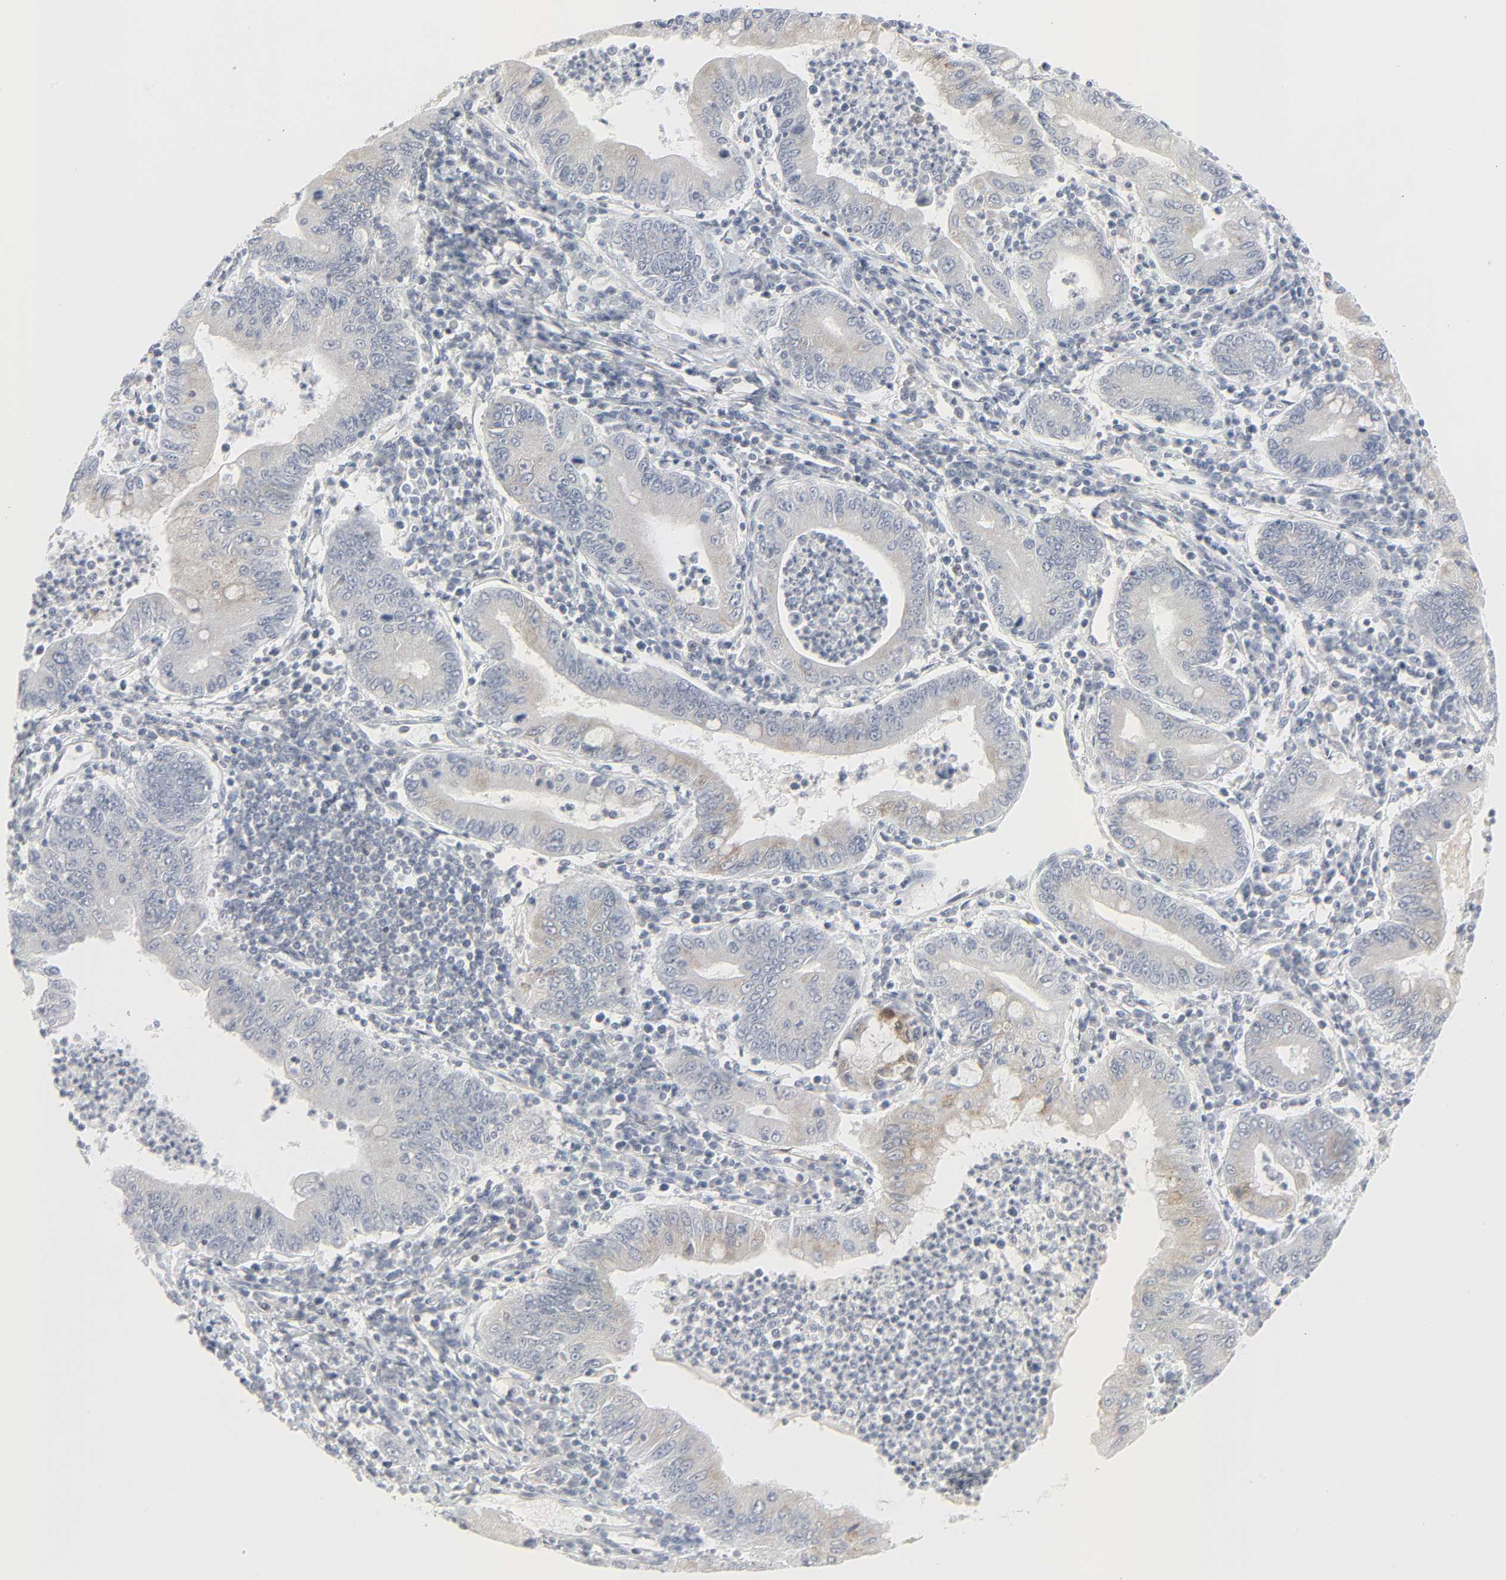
{"staining": {"intensity": "moderate", "quantity": "<25%", "location": "cytoplasmic/membranous"}, "tissue": "stomach cancer", "cell_type": "Tumor cells", "image_type": "cancer", "snomed": [{"axis": "morphology", "description": "Normal tissue, NOS"}, {"axis": "morphology", "description": "Adenocarcinoma, NOS"}, {"axis": "topography", "description": "Esophagus"}, {"axis": "topography", "description": "Stomach, upper"}, {"axis": "topography", "description": "Peripheral nerve tissue"}], "caption": "A high-resolution photomicrograph shows immunohistochemistry staining of adenocarcinoma (stomach), which exhibits moderate cytoplasmic/membranous positivity in approximately <25% of tumor cells.", "gene": "ZBTB16", "patient": {"sex": "male", "age": 62}}